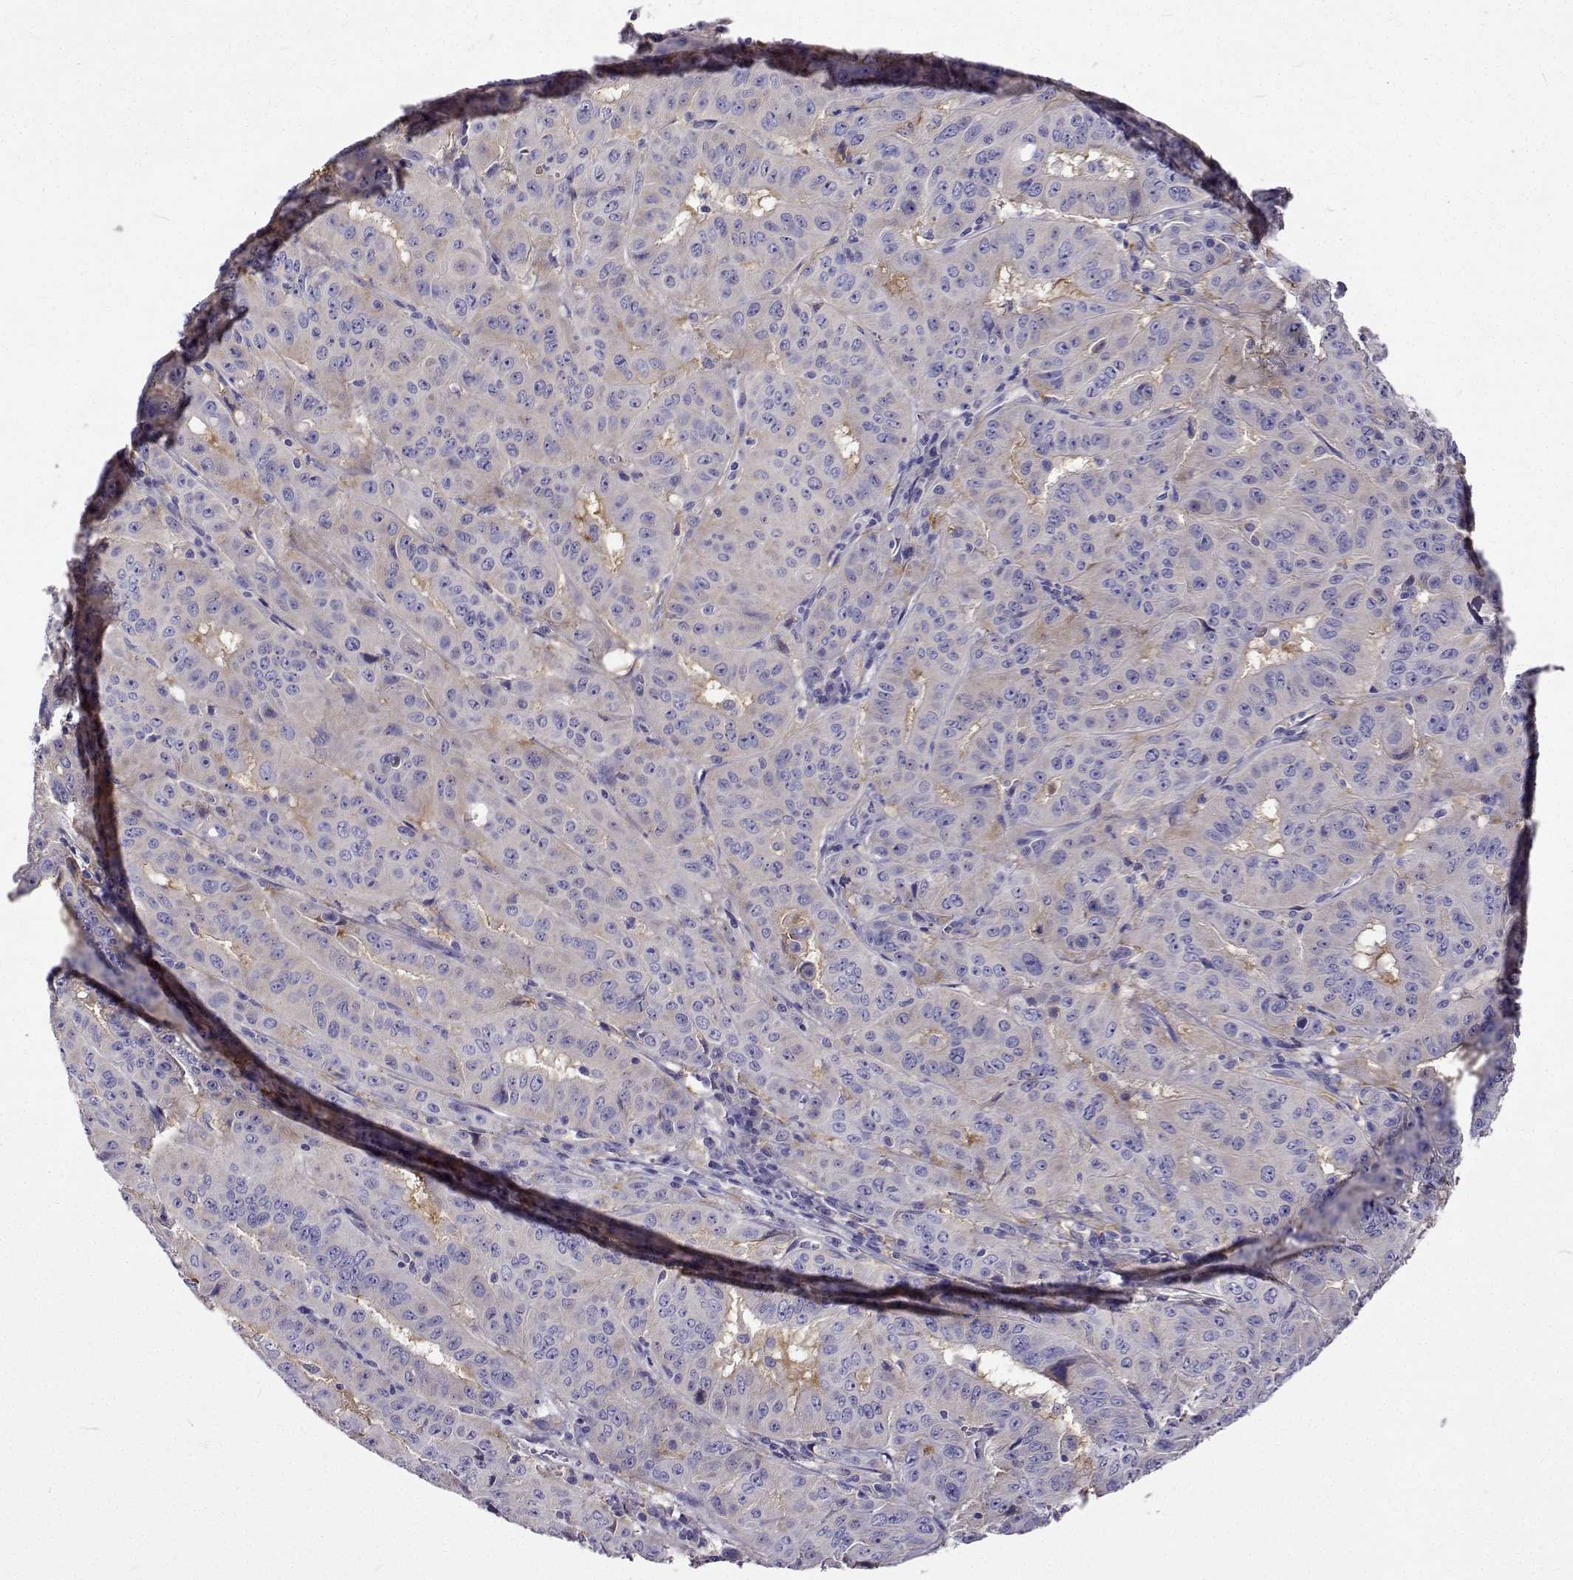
{"staining": {"intensity": "negative", "quantity": "none", "location": "none"}, "tissue": "pancreatic cancer", "cell_type": "Tumor cells", "image_type": "cancer", "snomed": [{"axis": "morphology", "description": "Adenocarcinoma, NOS"}, {"axis": "topography", "description": "Pancreas"}], "caption": "This is a photomicrograph of IHC staining of adenocarcinoma (pancreatic), which shows no positivity in tumor cells.", "gene": "LHFPL7", "patient": {"sex": "male", "age": 63}}